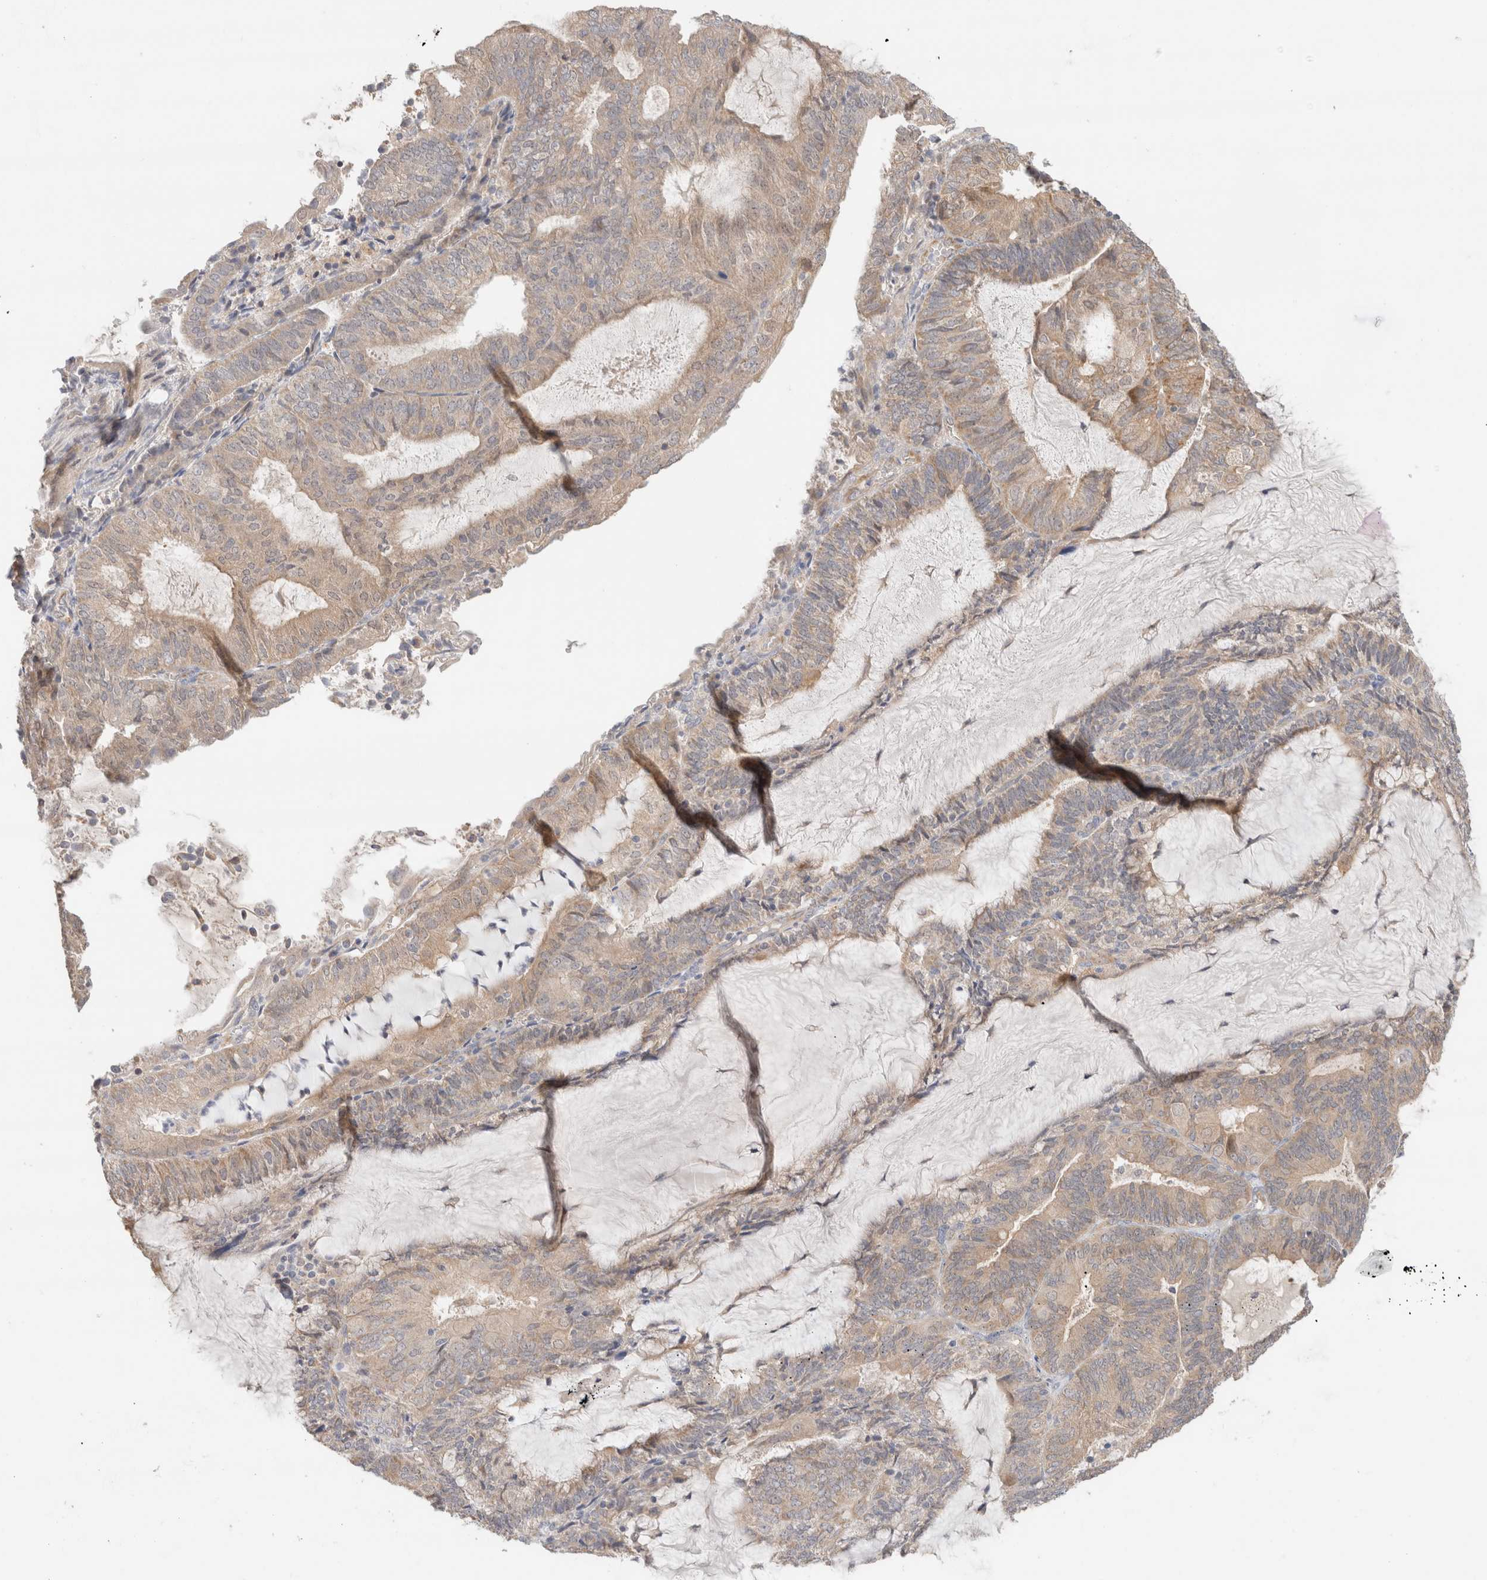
{"staining": {"intensity": "weak", "quantity": ">75%", "location": "cytoplasmic/membranous"}, "tissue": "endometrial cancer", "cell_type": "Tumor cells", "image_type": "cancer", "snomed": [{"axis": "morphology", "description": "Adenocarcinoma, NOS"}, {"axis": "topography", "description": "Endometrium"}], "caption": "A low amount of weak cytoplasmic/membranous expression is present in about >75% of tumor cells in adenocarcinoma (endometrial) tissue.", "gene": "CA13", "patient": {"sex": "female", "age": 81}}